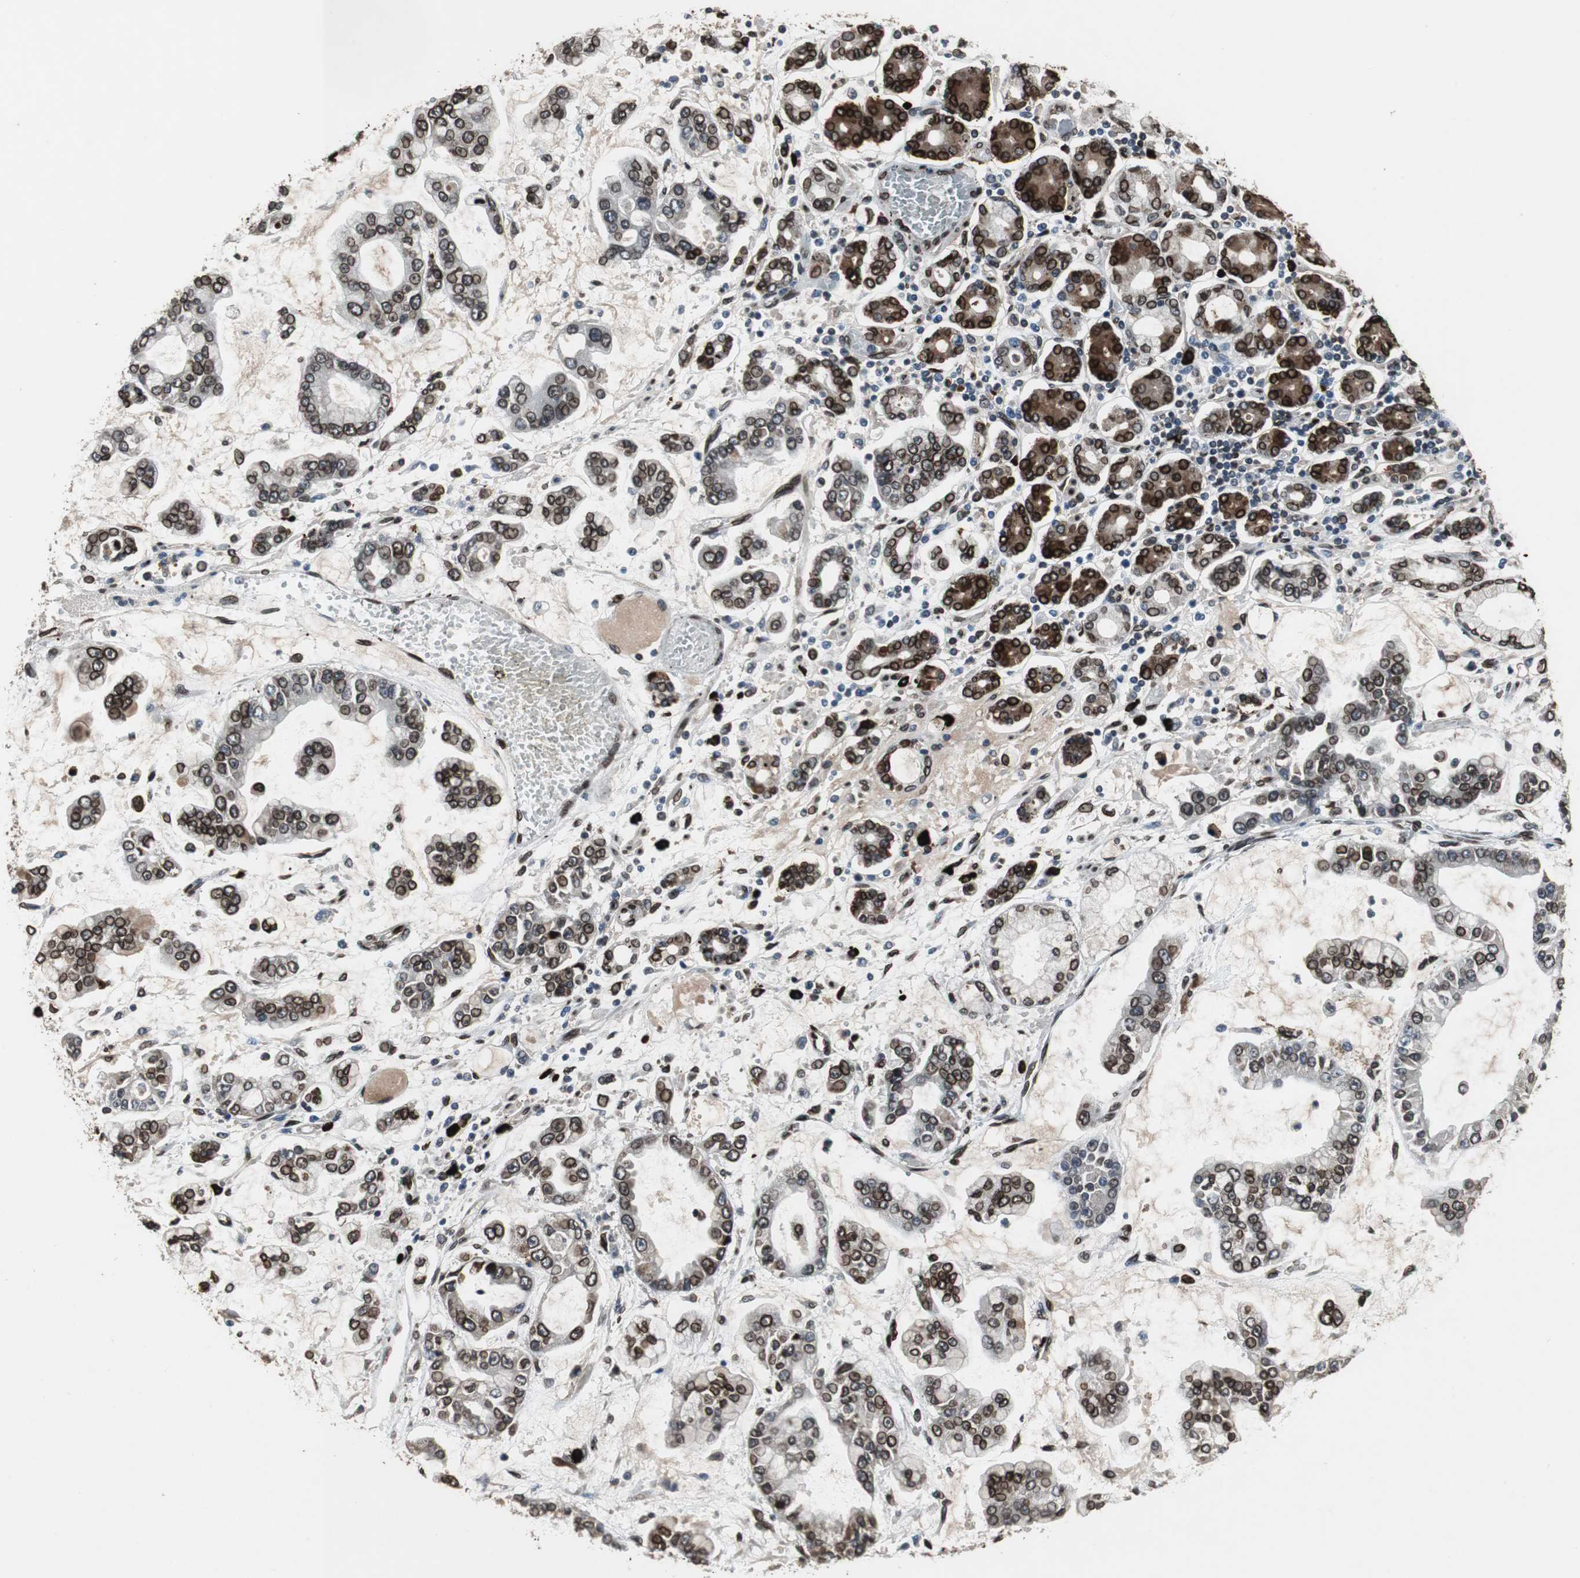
{"staining": {"intensity": "strong", "quantity": ">75%", "location": "cytoplasmic/membranous,nuclear"}, "tissue": "stomach cancer", "cell_type": "Tumor cells", "image_type": "cancer", "snomed": [{"axis": "morphology", "description": "Normal tissue, NOS"}, {"axis": "morphology", "description": "Adenocarcinoma, NOS"}, {"axis": "topography", "description": "Stomach, upper"}, {"axis": "topography", "description": "Stomach"}], "caption": "Protein staining of adenocarcinoma (stomach) tissue demonstrates strong cytoplasmic/membranous and nuclear staining in about >75% of tumor cells.", "gene": "LMNA", "patient": {"sex": "male", "age": 76}}